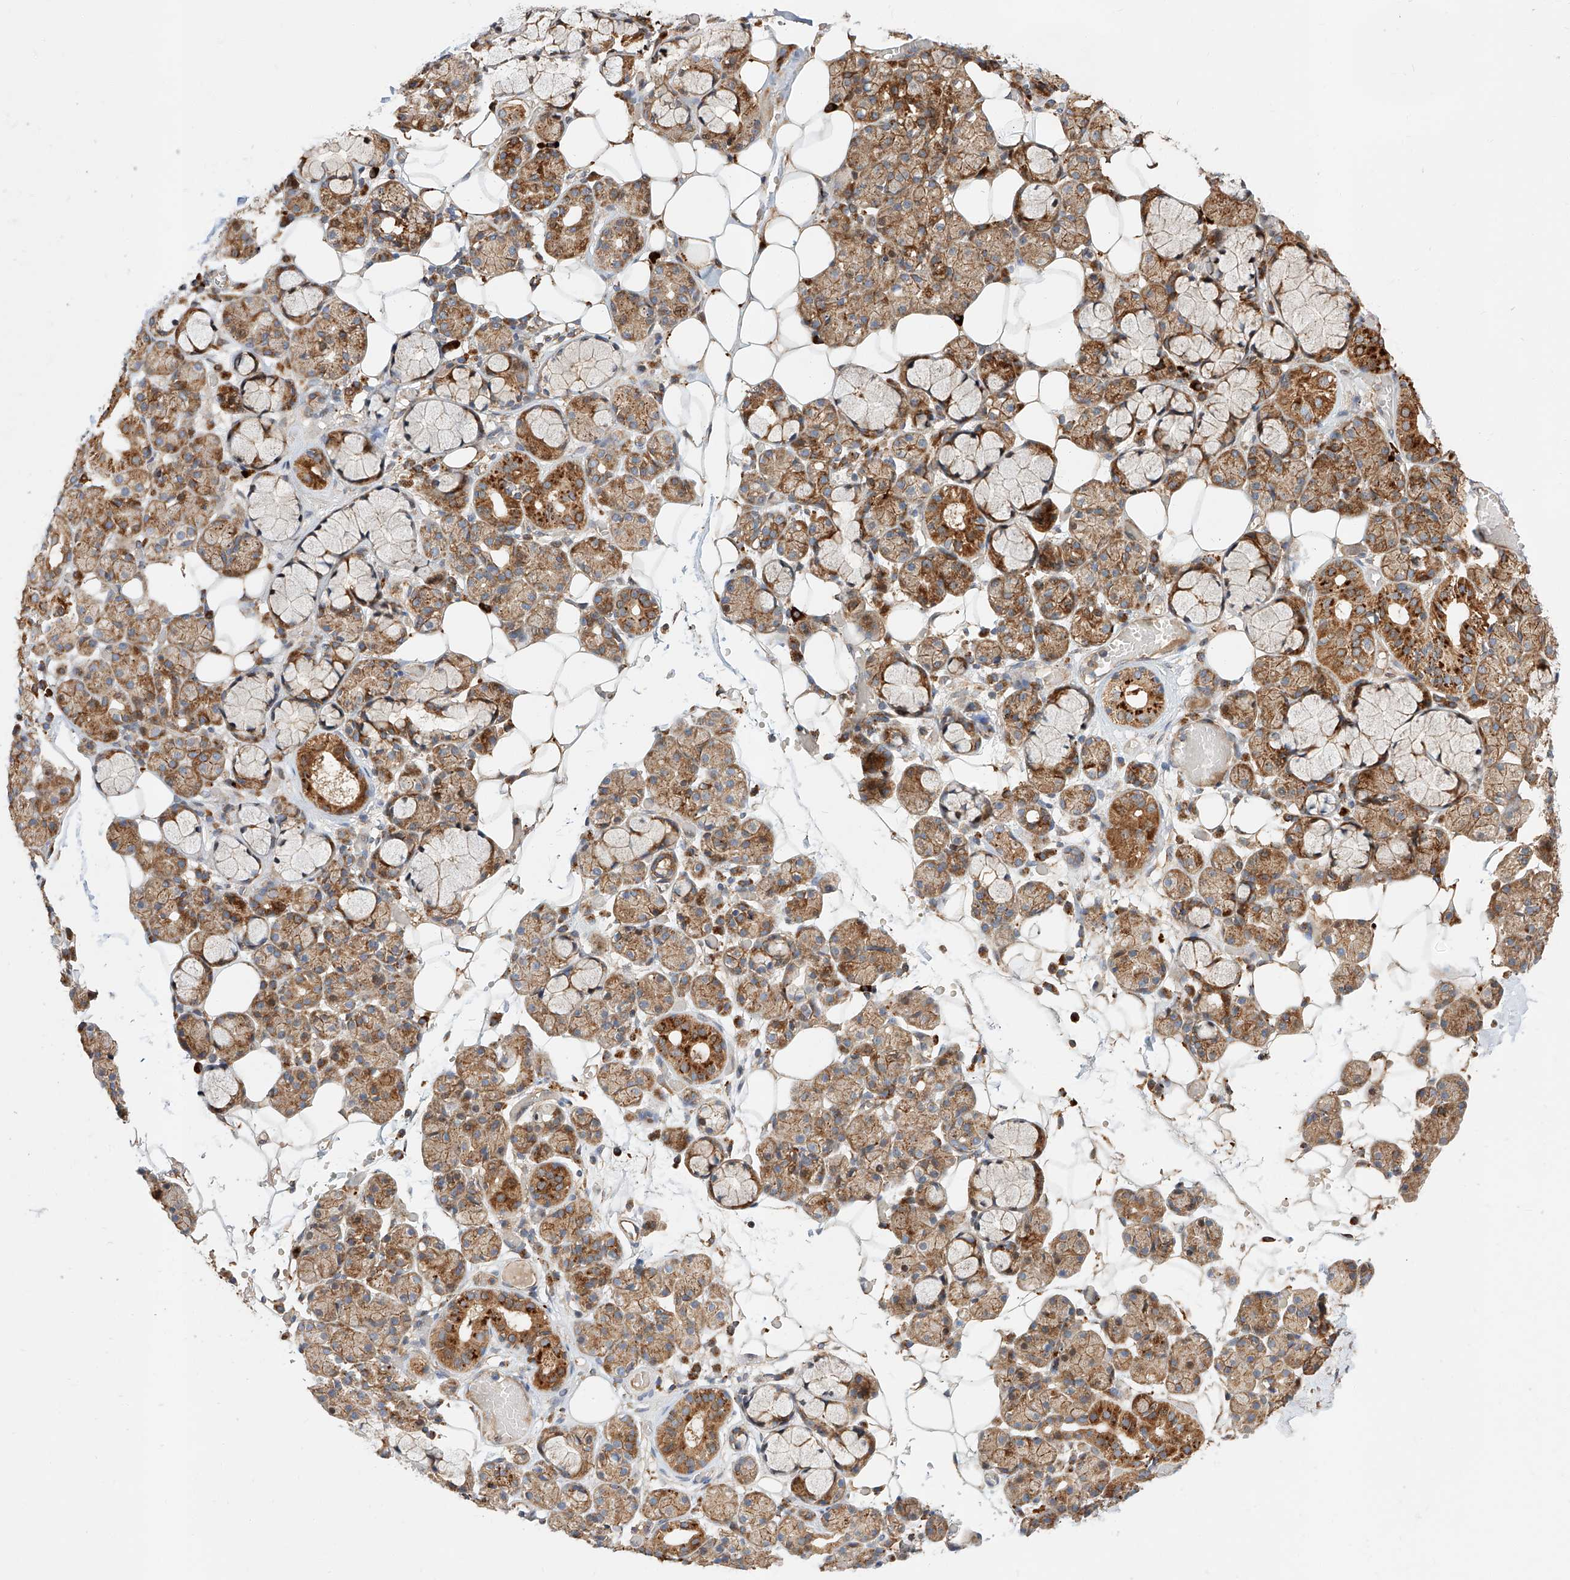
{"staining": {"intensity": "moderate", "quantity": "25%-75%", "location": "cytoplasmic/membranous"}, "tissue": "salivary gland", "cell_type": "Glandular cells", "image_type": "normal", "snomed": [{"axis": "morphology", "description": "Normal tissue, NOS"}, {"axis": "topography", "description": "Salivary gland"}], "caption": "A micrograph of human salivary gland stained for a protein reveals moderate cytoplasmic/membranous brown staining in glandular cells. (IHC, brightfield microscopy, high magnification).", "gene": "DIRAS3", "patient": {"sex": "male", "age": 63}}